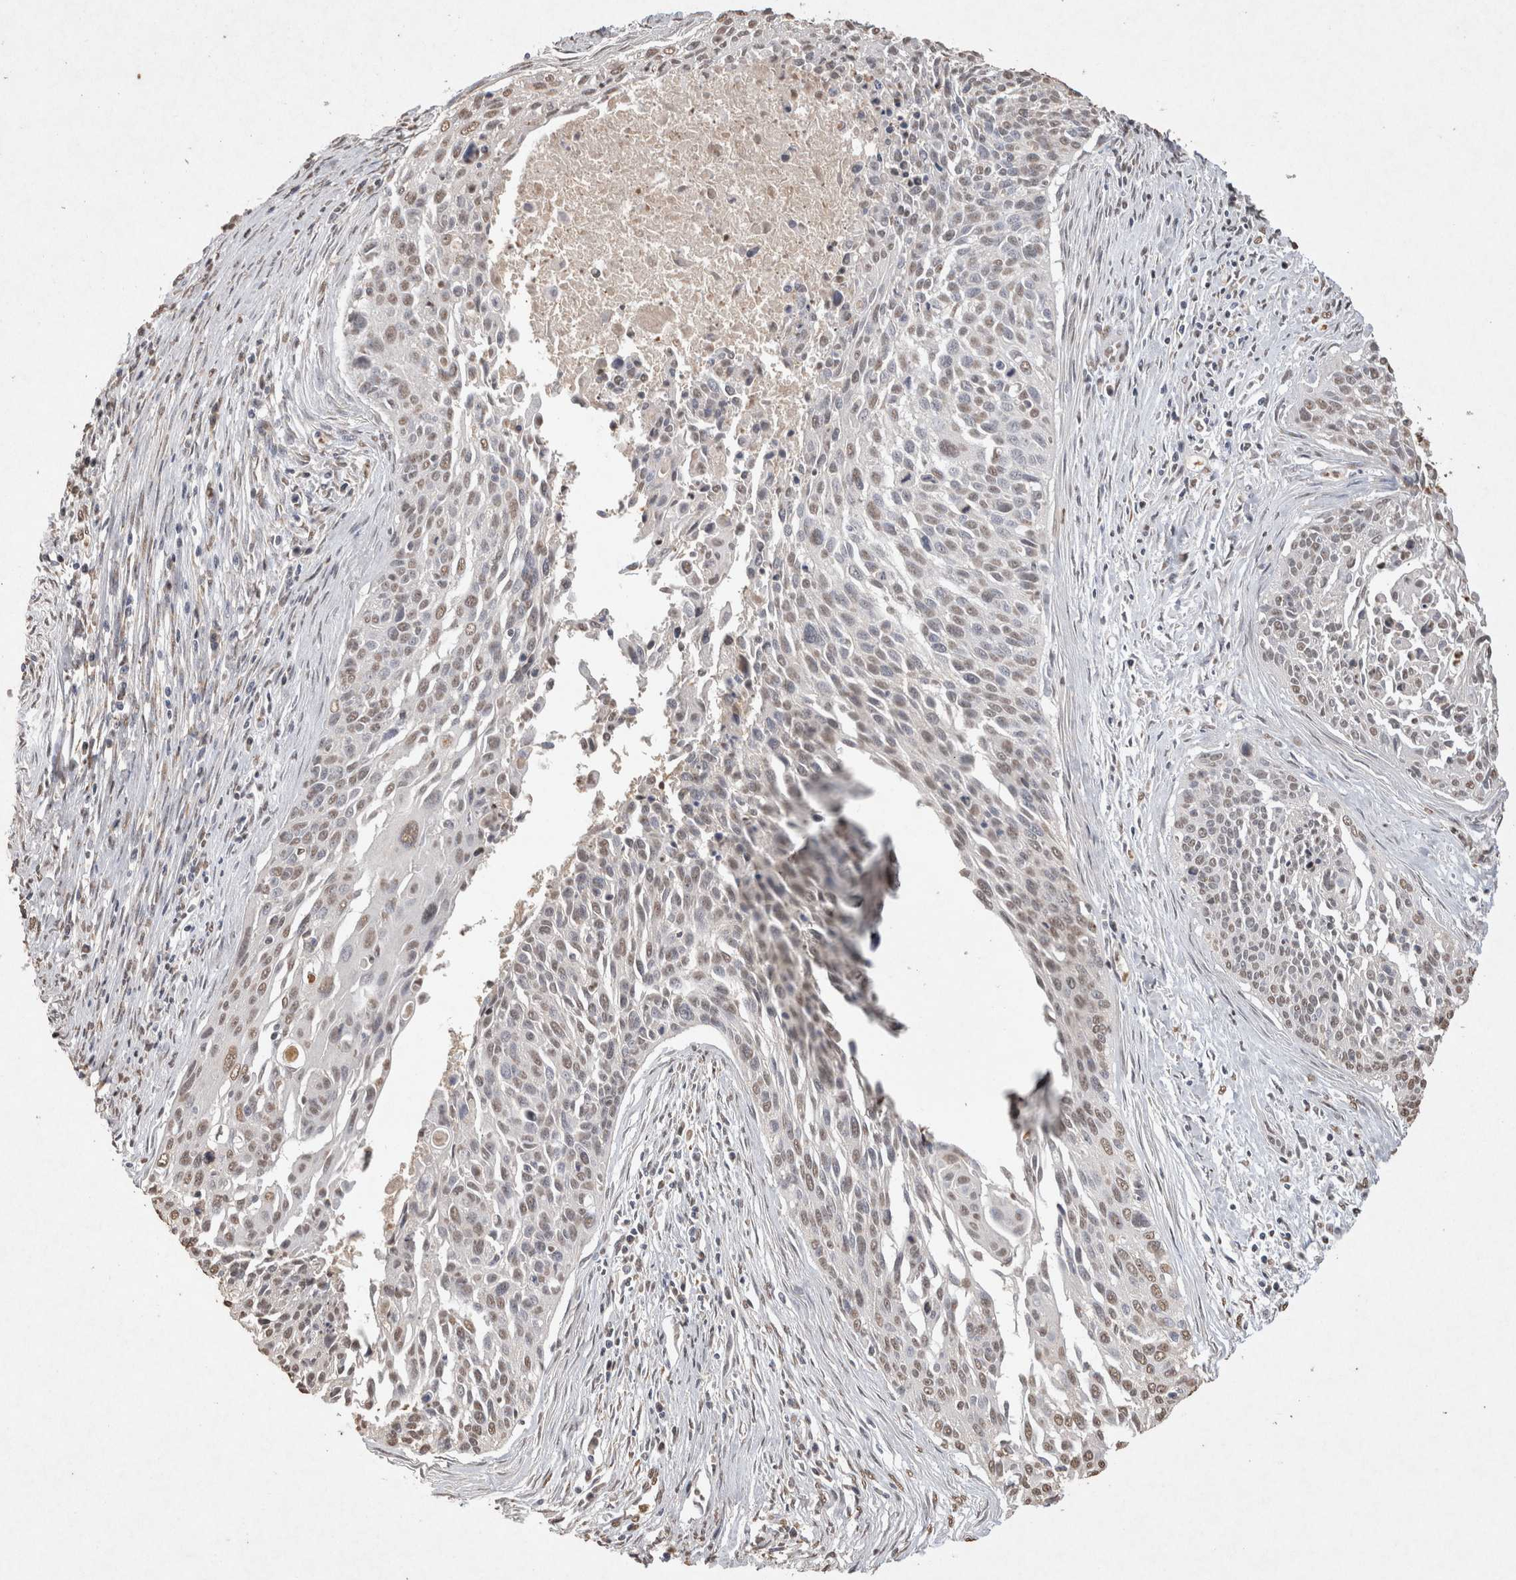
{"staining": {"intensity": "weak", "quantity": "<25%", "location": "nuclear"}, "tissue": "cervical cancer", "cell_type": "Tumor cells", "image_type": "cancer", "snomed": [{"axis": "morphology", "description": "Squamous cell carcinoma, NOS"}, {"axis": "topography", "description": "Cervix"}], "caption": "Immunohistochemical staining of cervical cancer (squamous cell carcinoma) reveals no significant staining in tumor cells.", "gene": "MLX", "patient": {"sex": "female", "age": 55}}